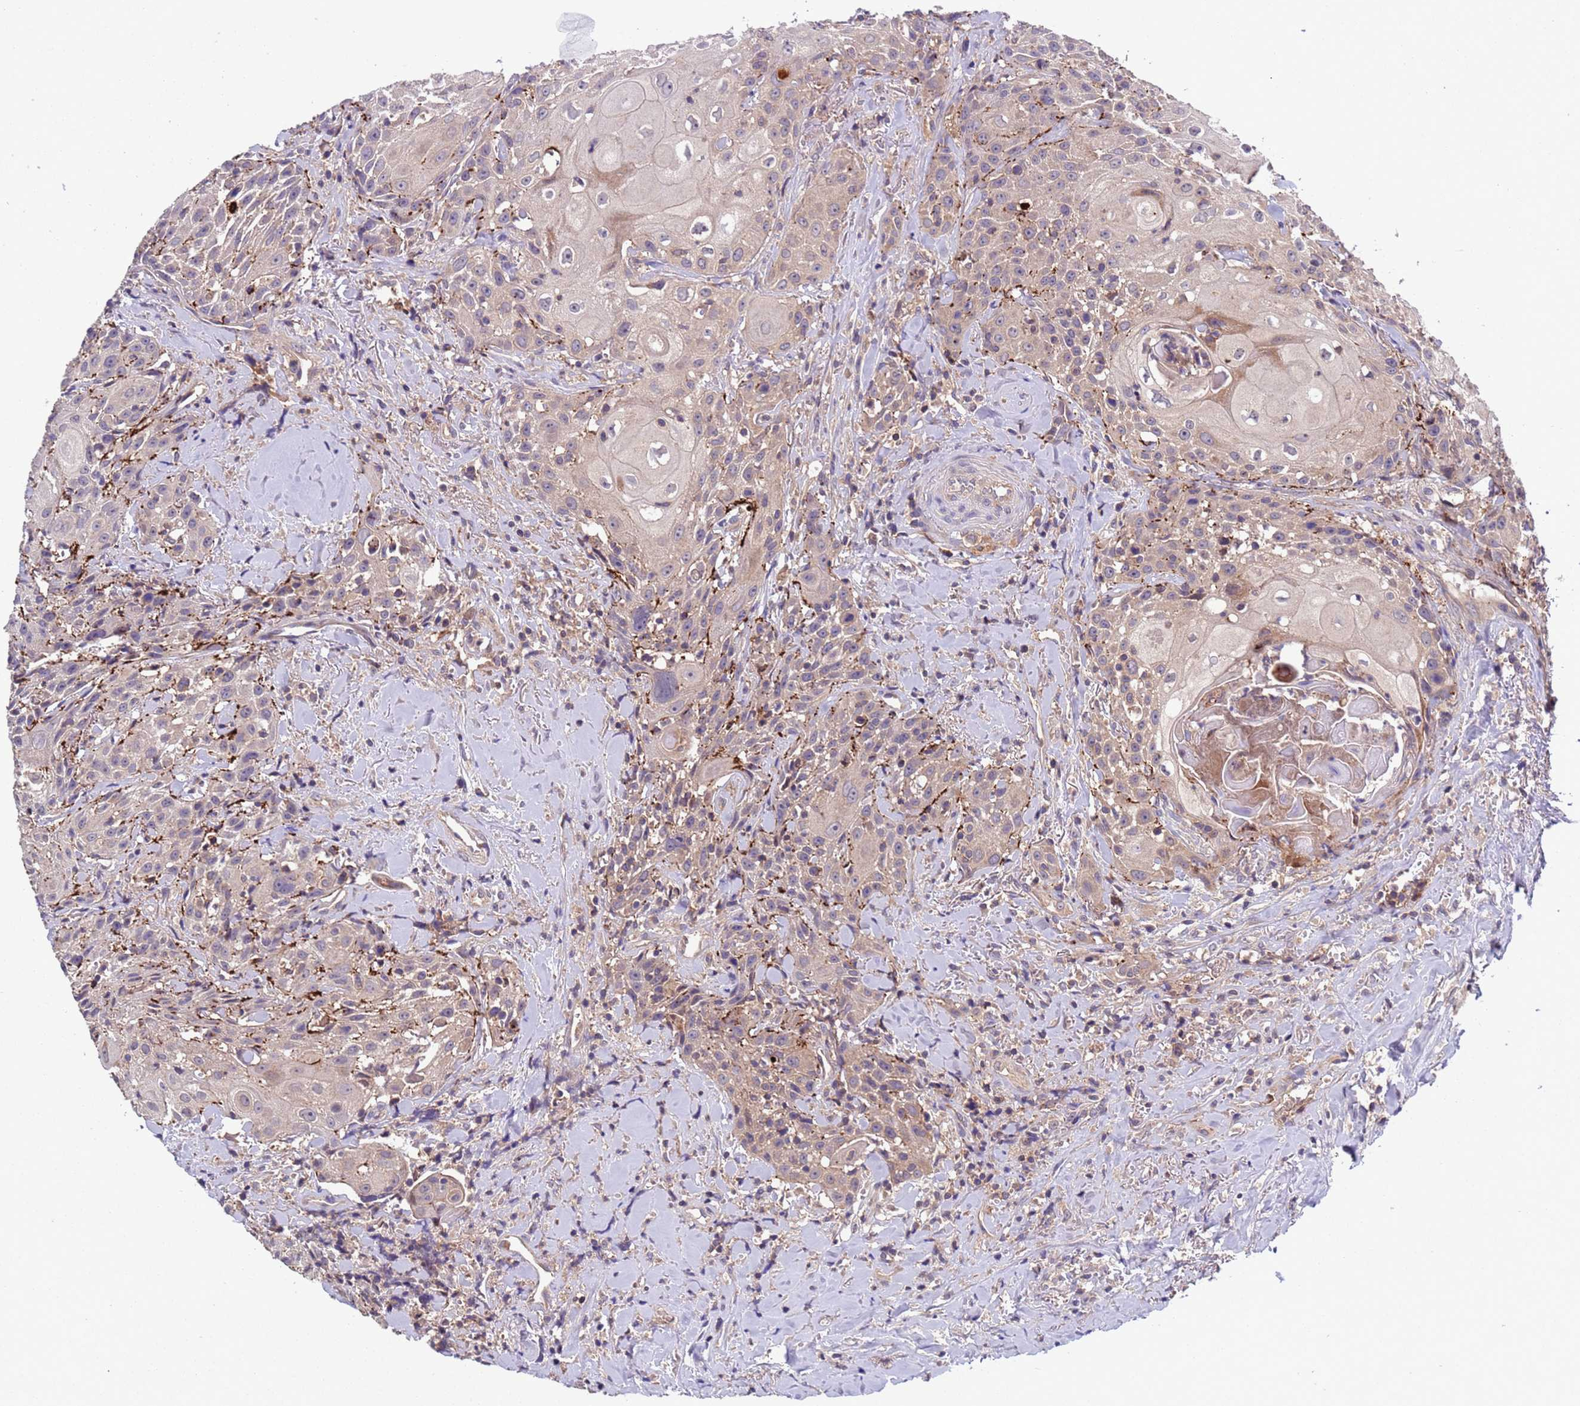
{"staining": {"intensity": "moderate", "quantity": "<25%", "location": "cytoplasmic/membranous"}, "tissue": "head and neck cancer", "cell_type": "Tumor cells", "image_type": "cancer", "snomed": [{"axis": "morphology", "description": "Squamous cell carcinoma, NOS"}, {"axis": "topography", "description": "Oral tissue"}, {"axis": "topography", "description": "Head-Neck"}], "caption": "Protein analysis of head and neck cancer (squamous cell carcinoma) tissue exhibits moderate cytoplasmic/membranous expression in about <25% of tumor cells. Nuclei are stained in blue.", "gene": "PARP16", "patient": {"sex": "female", "age": 82}}